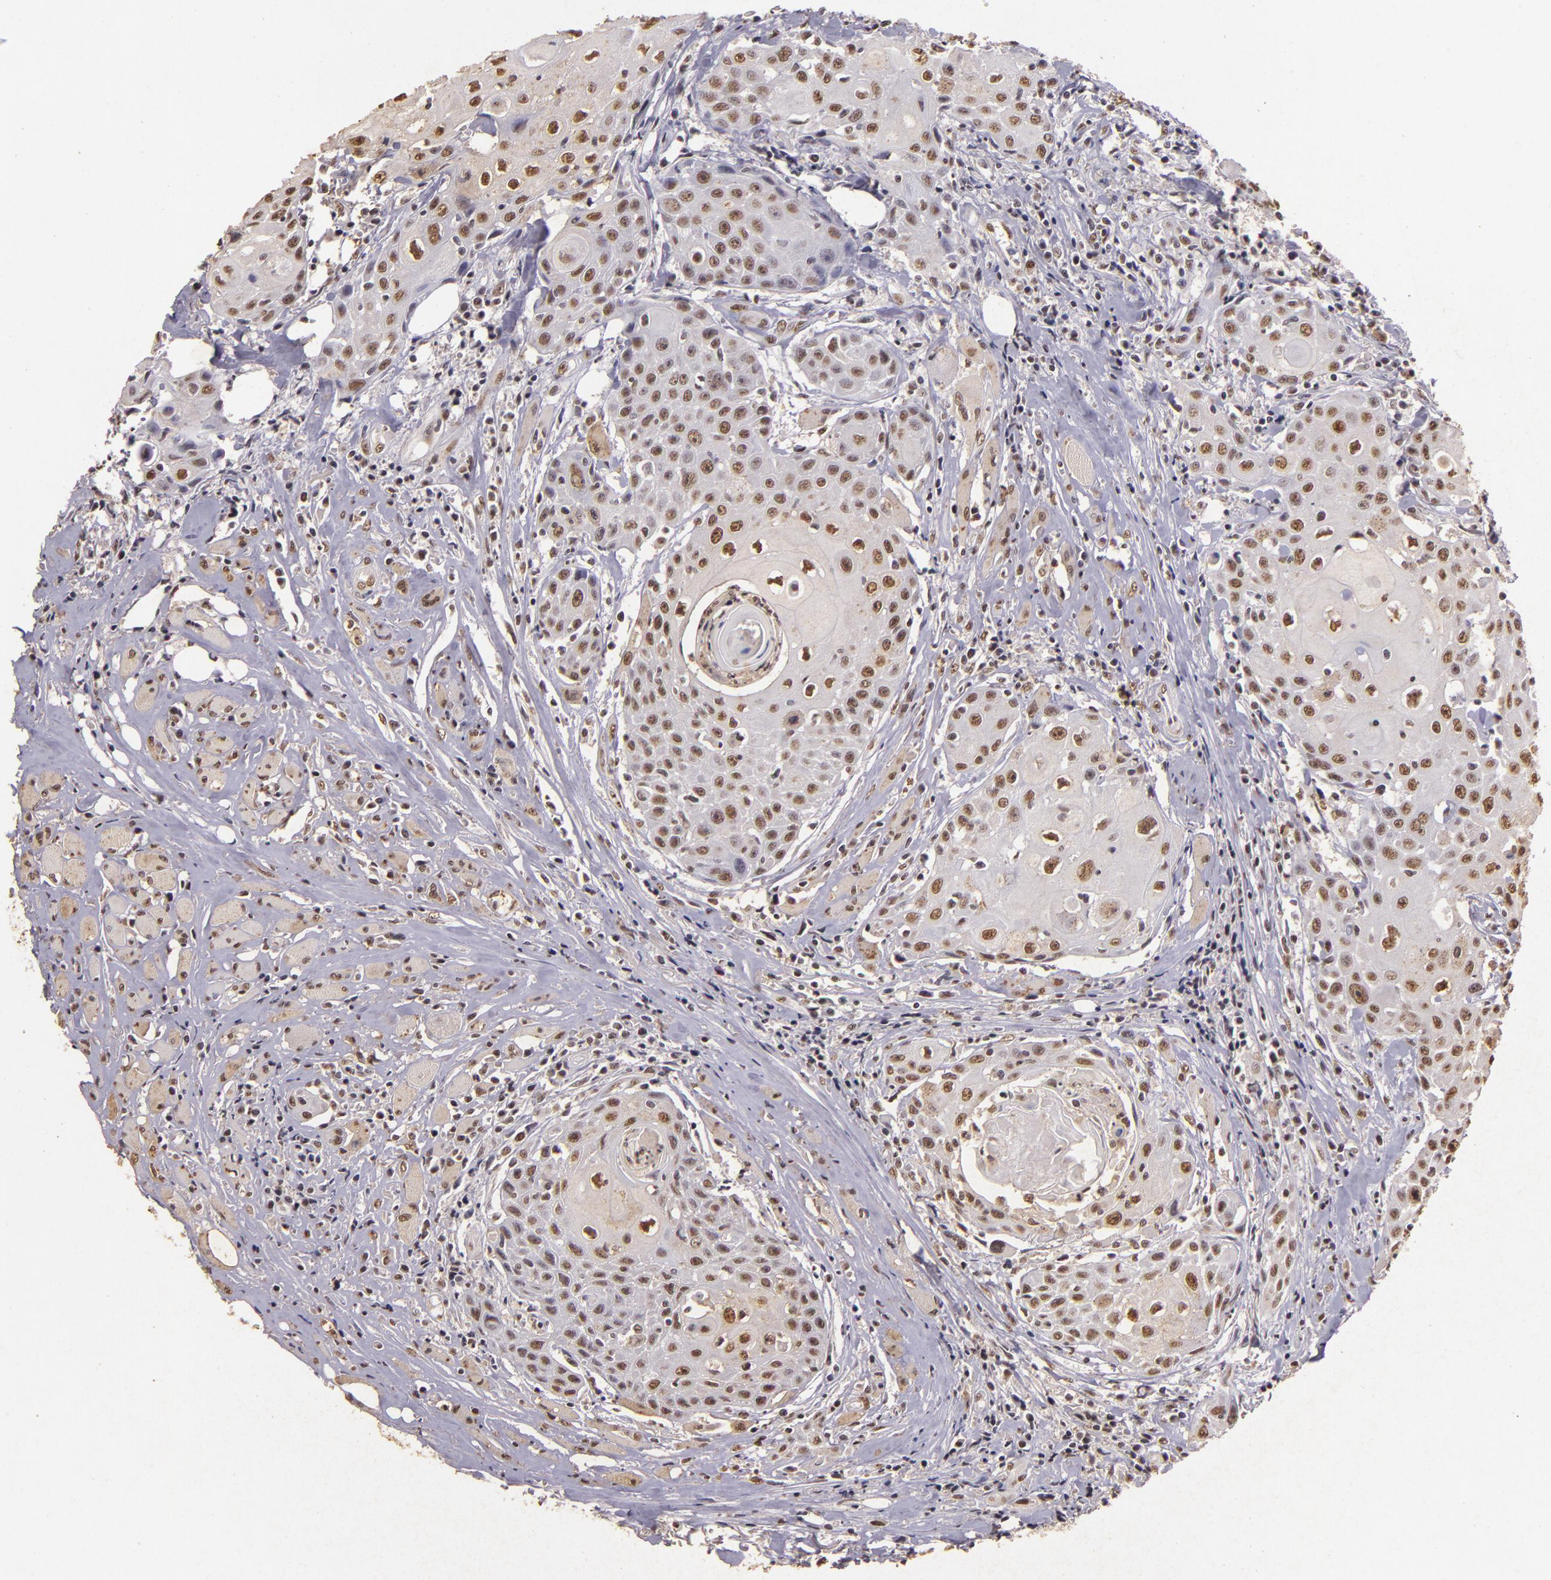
{"staining": {"intensity": "moderate", "quantity": "25%-75%", "location": "nuclear"}, "tissue": "head and neck cancer", "cell_type": "Tumor cells", "image_type": "cancer", "snomed": [{"axis": "morphology", "description": "Squamous cell carcinoma, NOS"}, {"axis": "topography", "description": "Oral tissue"}, {"axis": "topography", "description": "Head-Neck"}], "caption": "Squamous cell carcinoma (head and neck) stained for a protein reveals moderate nuclear positivity in tumor cells.", "gene": "CBX3", "patient": {"sex": "female", "age": 82}}